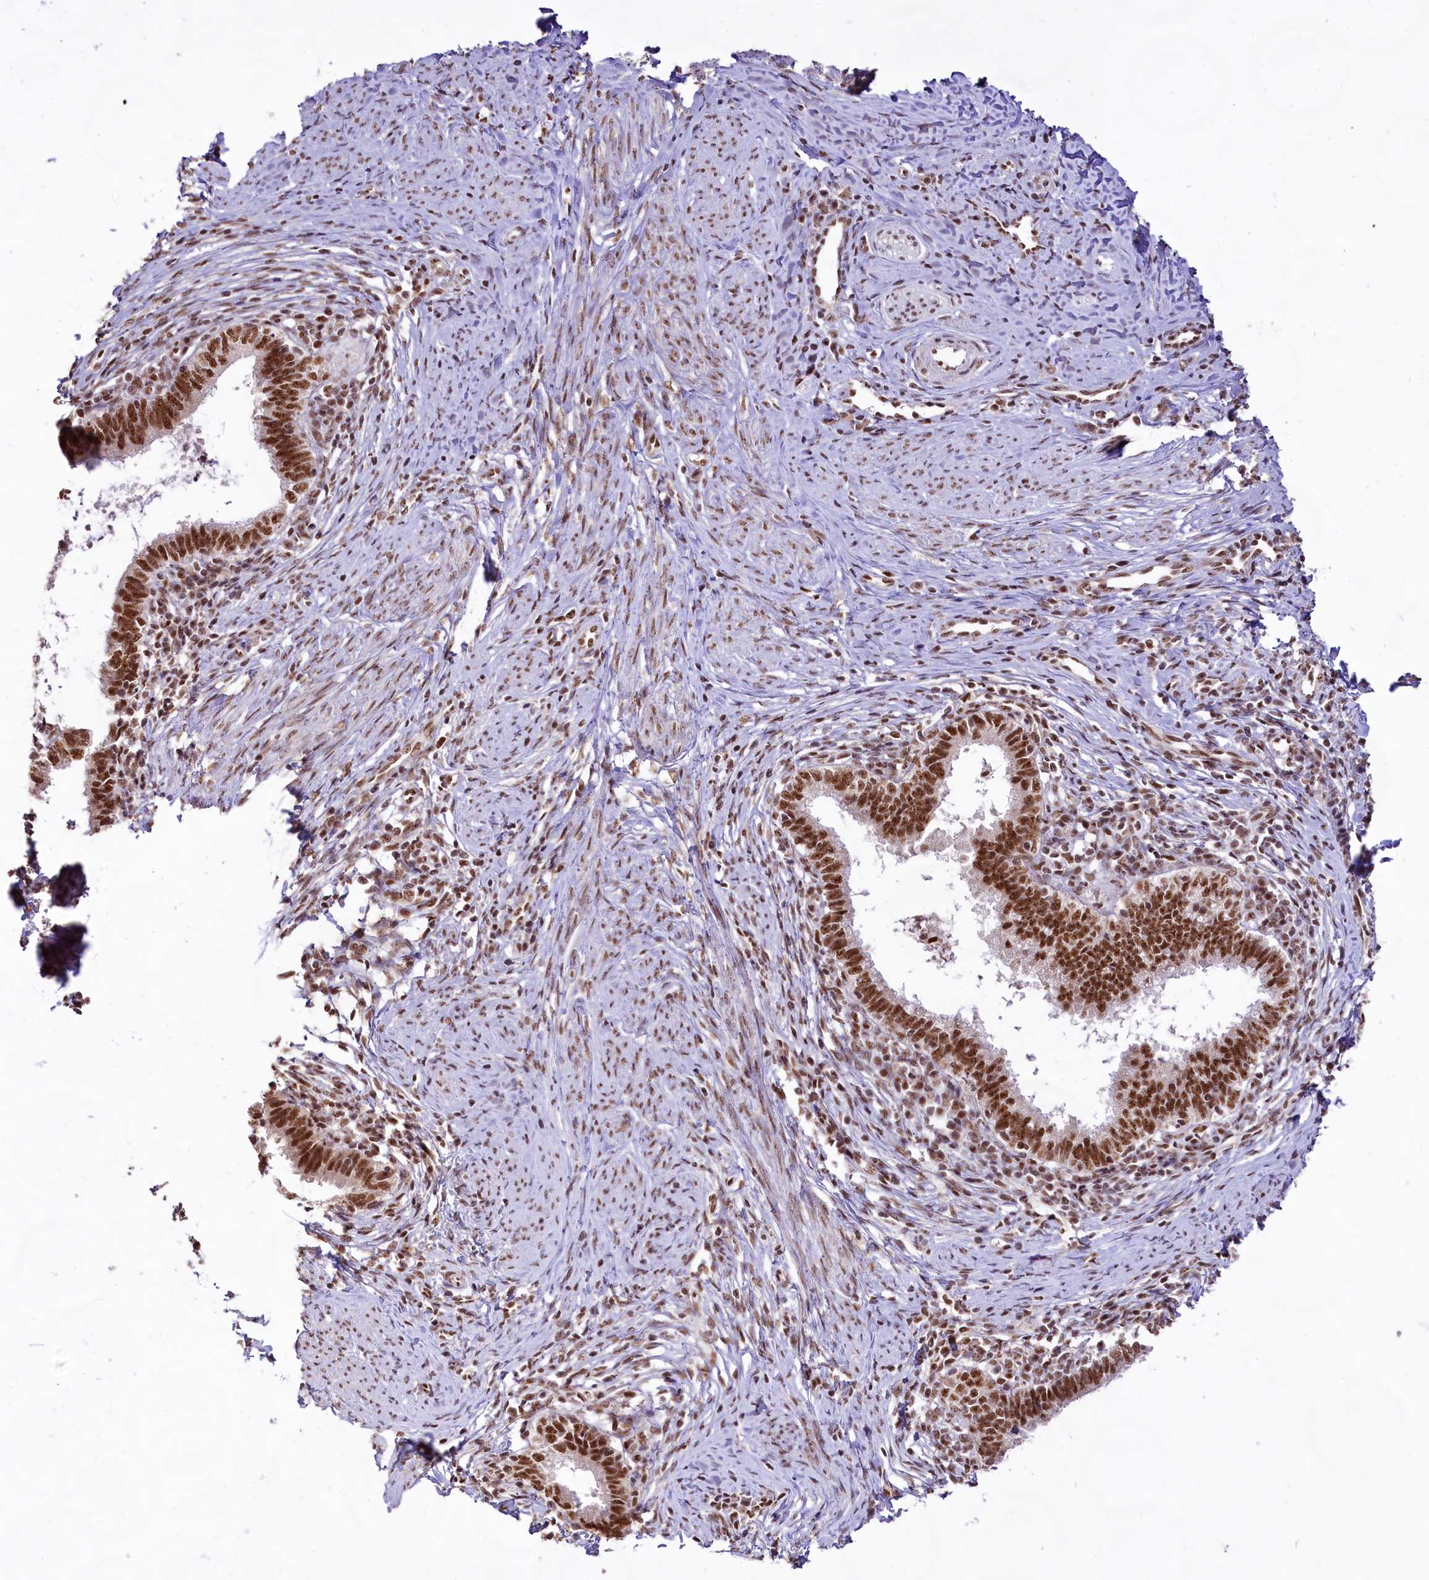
{"staining": {"intensity": "strong", "quantity": ">75%", "location": "nuclear"}, "tissue": "cervical cancer", "cell_type": "Tumor cells", "image_type": "cancer", "snomed": [{"axis": "morphology", "description": "Adenocarcinoma, NOS"}, {"axis": "topography", "description": "Cervix"}], "caption": "The immunohistochemical stain labels strong nuclear staining in tumor cells of cervical adenocarcinoma tissue.", "gene": "HIRA", "patient": {"sex": "female", "age": 36}}